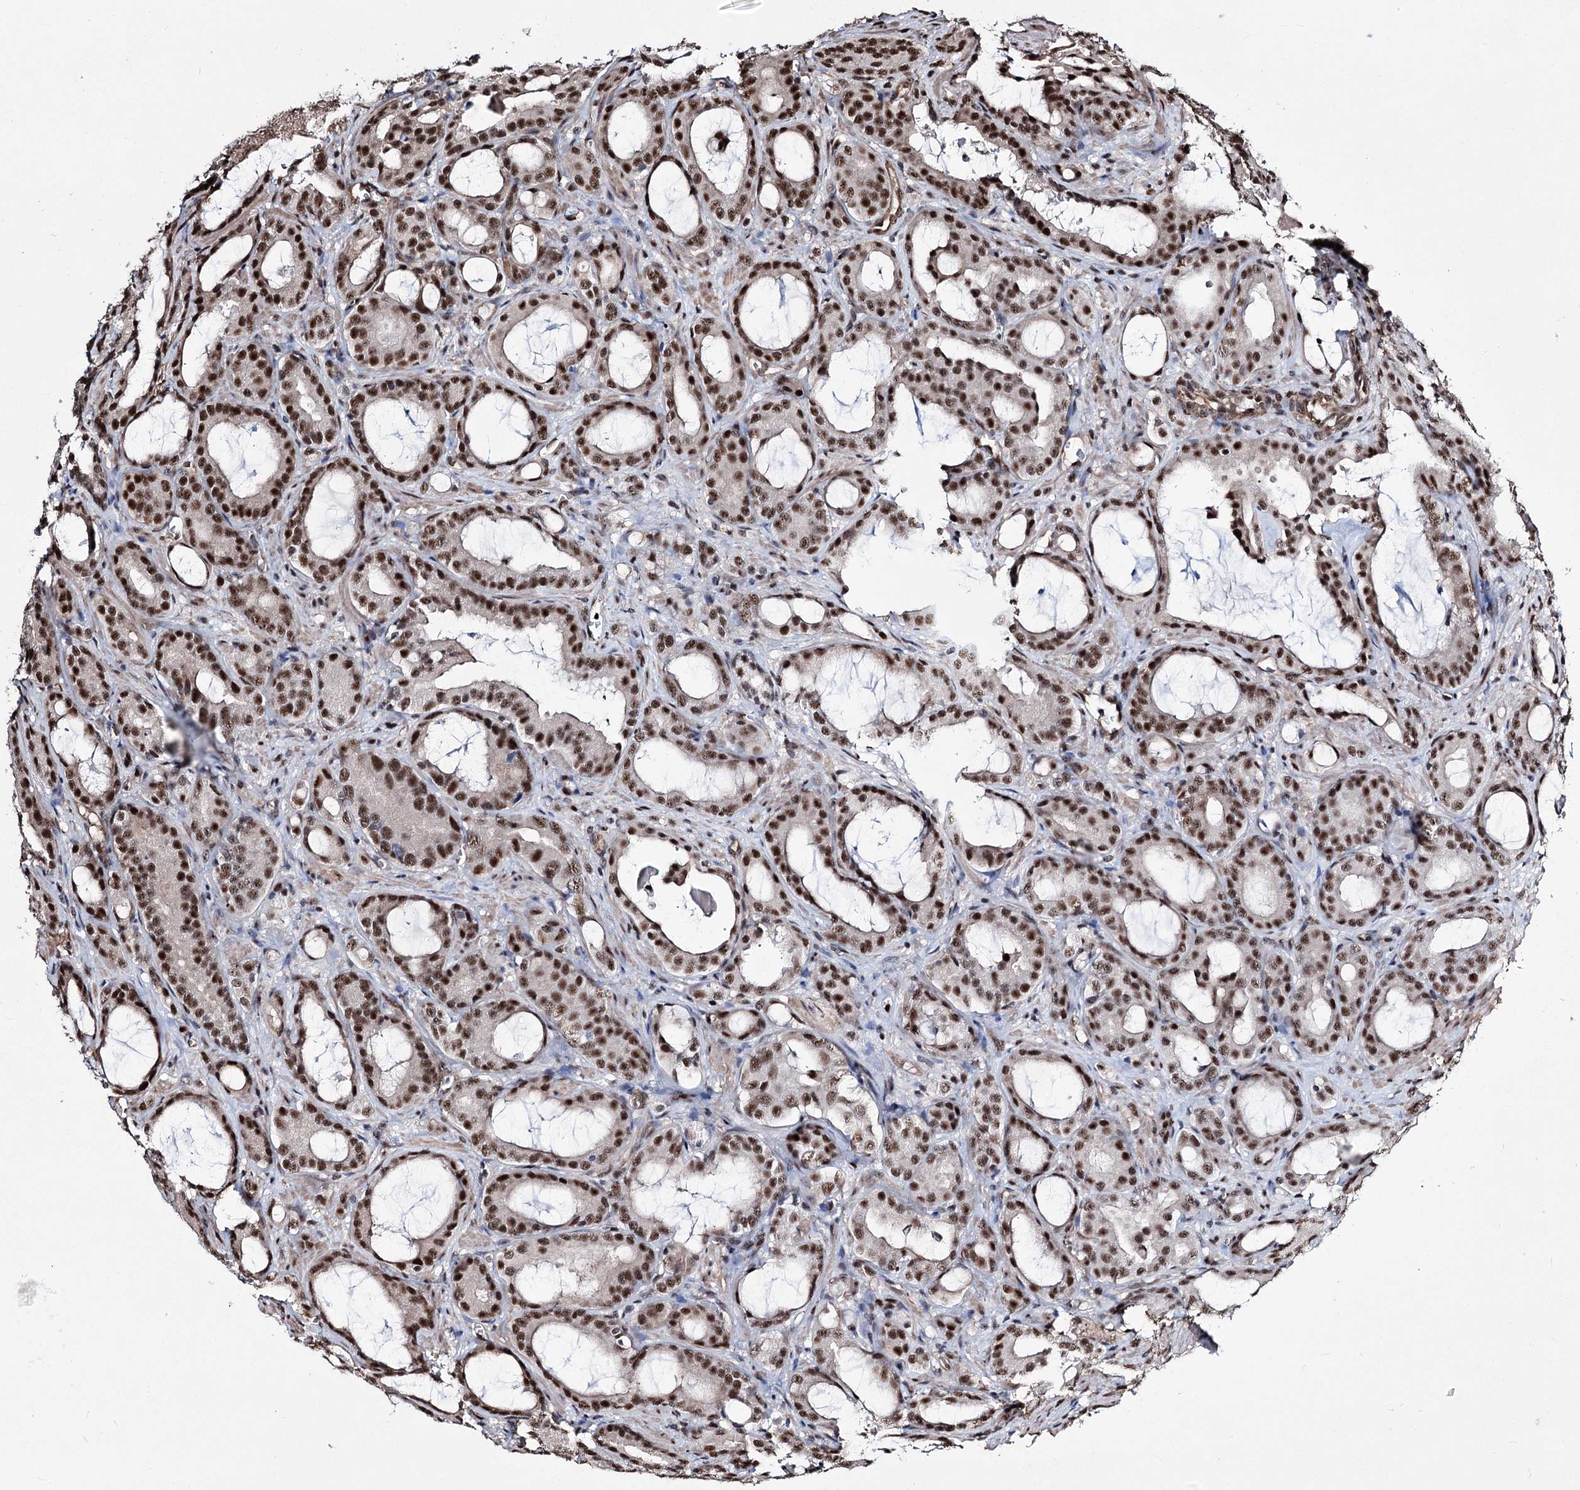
{"staining": {"intensity": "strong", "quantity": "25%-75%", "location": "nuclear"}, "tissue": "prostate cancer", "cell_type": "Tumor cells", "image_type": "cancer", "snomed": [{"axis": "morphology", "description": "Adenocarcinoma, High grade"}, {"axis": "topography", "description": "Prostate"}], "caption": "Prostate cancer stained for a protein displays strong nuclear positivity in tumor cells.", "gene": "CHMP7", "patient": {"sex": "male", "age": 72}}